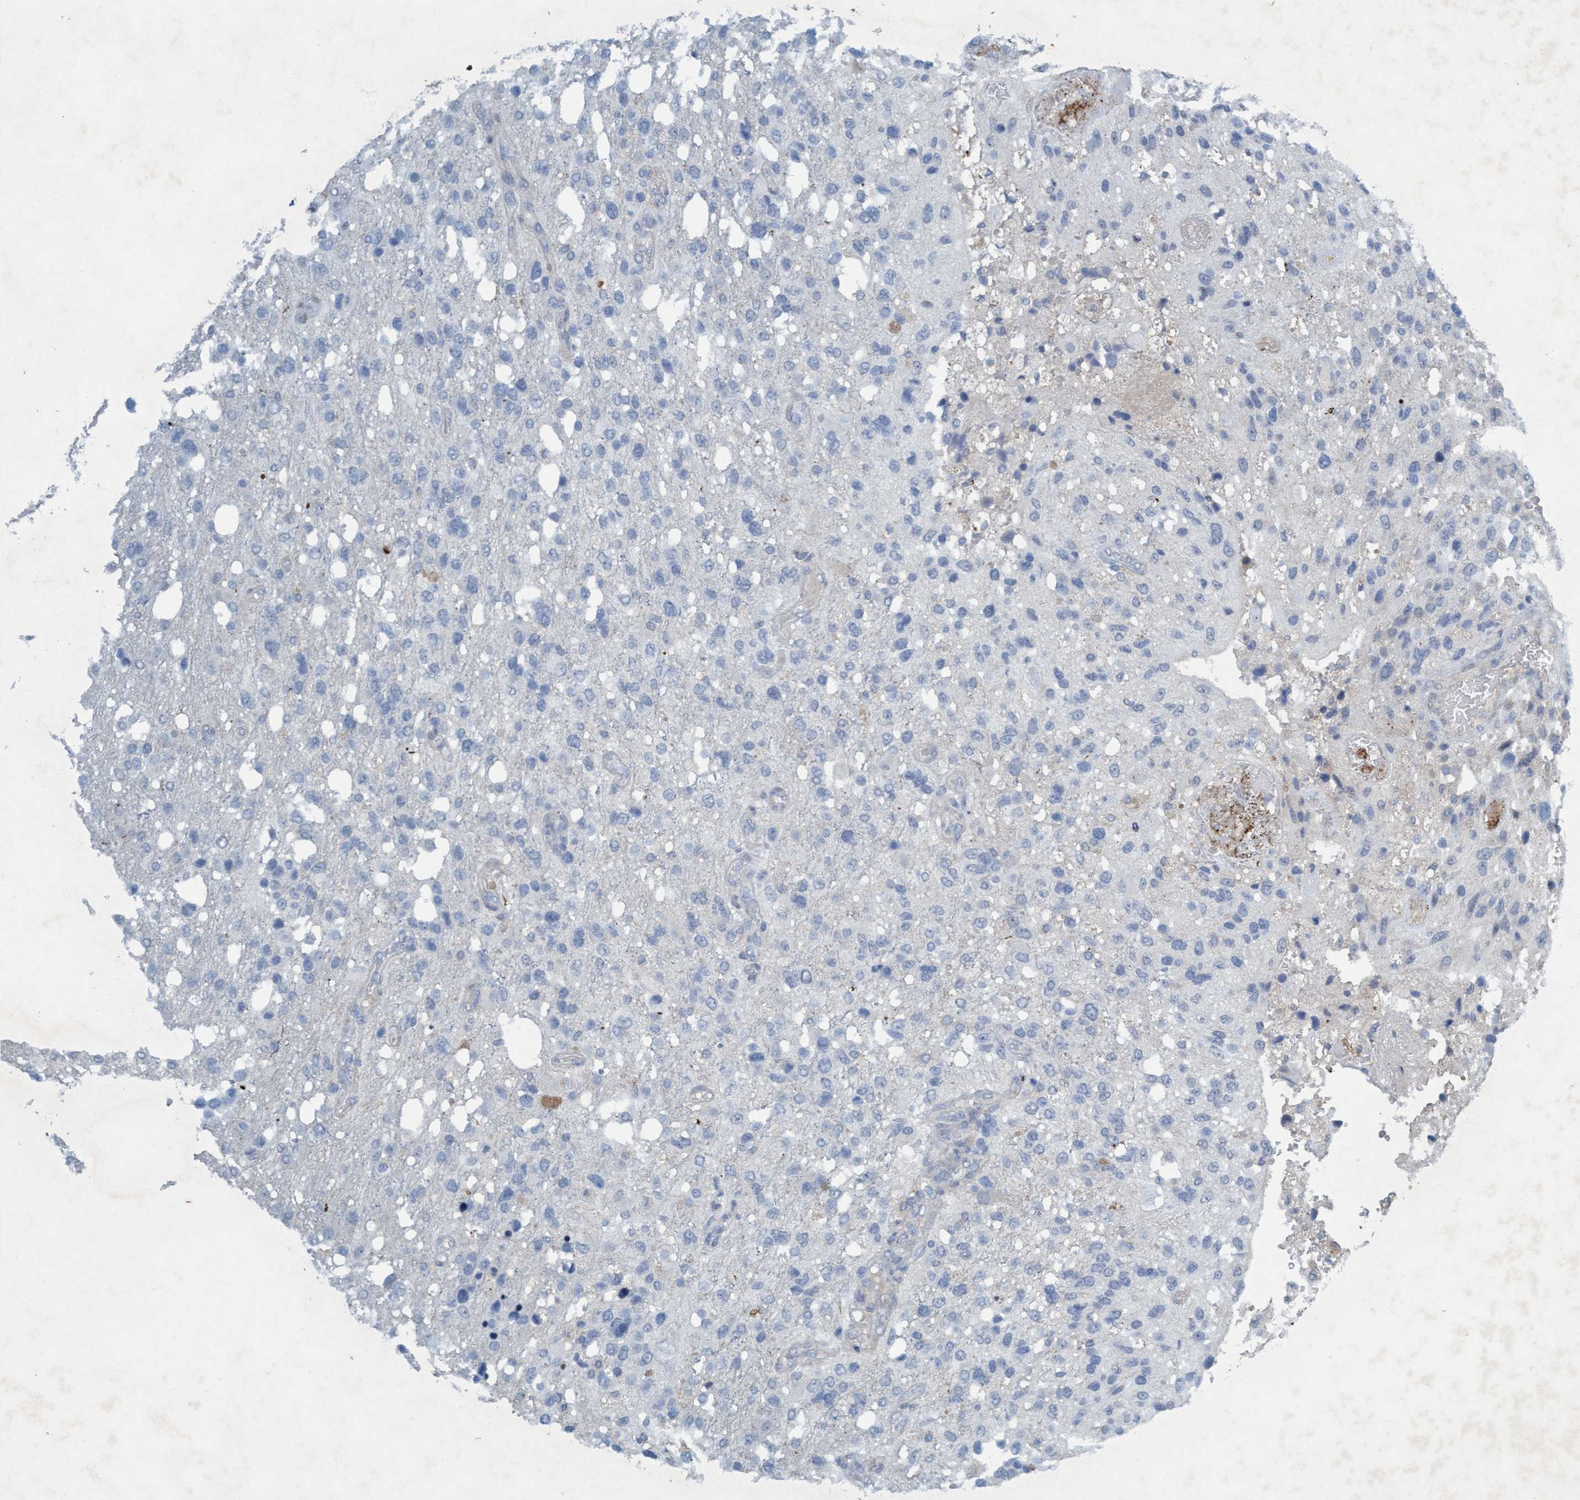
{"staining": {"intensity": "negative", "quantity": "none", "location": "none"}, "tissue": "glioma", "cell_type": "Tumor cells", "image_type": "cancer", "snomed": [{"axis": "morphology", "description": "Glioma, malignant, High grade"}, {"axis": "topography", "description": "Brain"}], "caption": "This histopathology image is of glioma stained with immunohistochemistry to label a protein in brown with the nuclei are counter-stained blue. There is no staining in tumor cells. (DAB immunohistochemistry (IHC), high magnification).", "gene": "RNF208", "patient": {"sex": "female", "age": 58}}